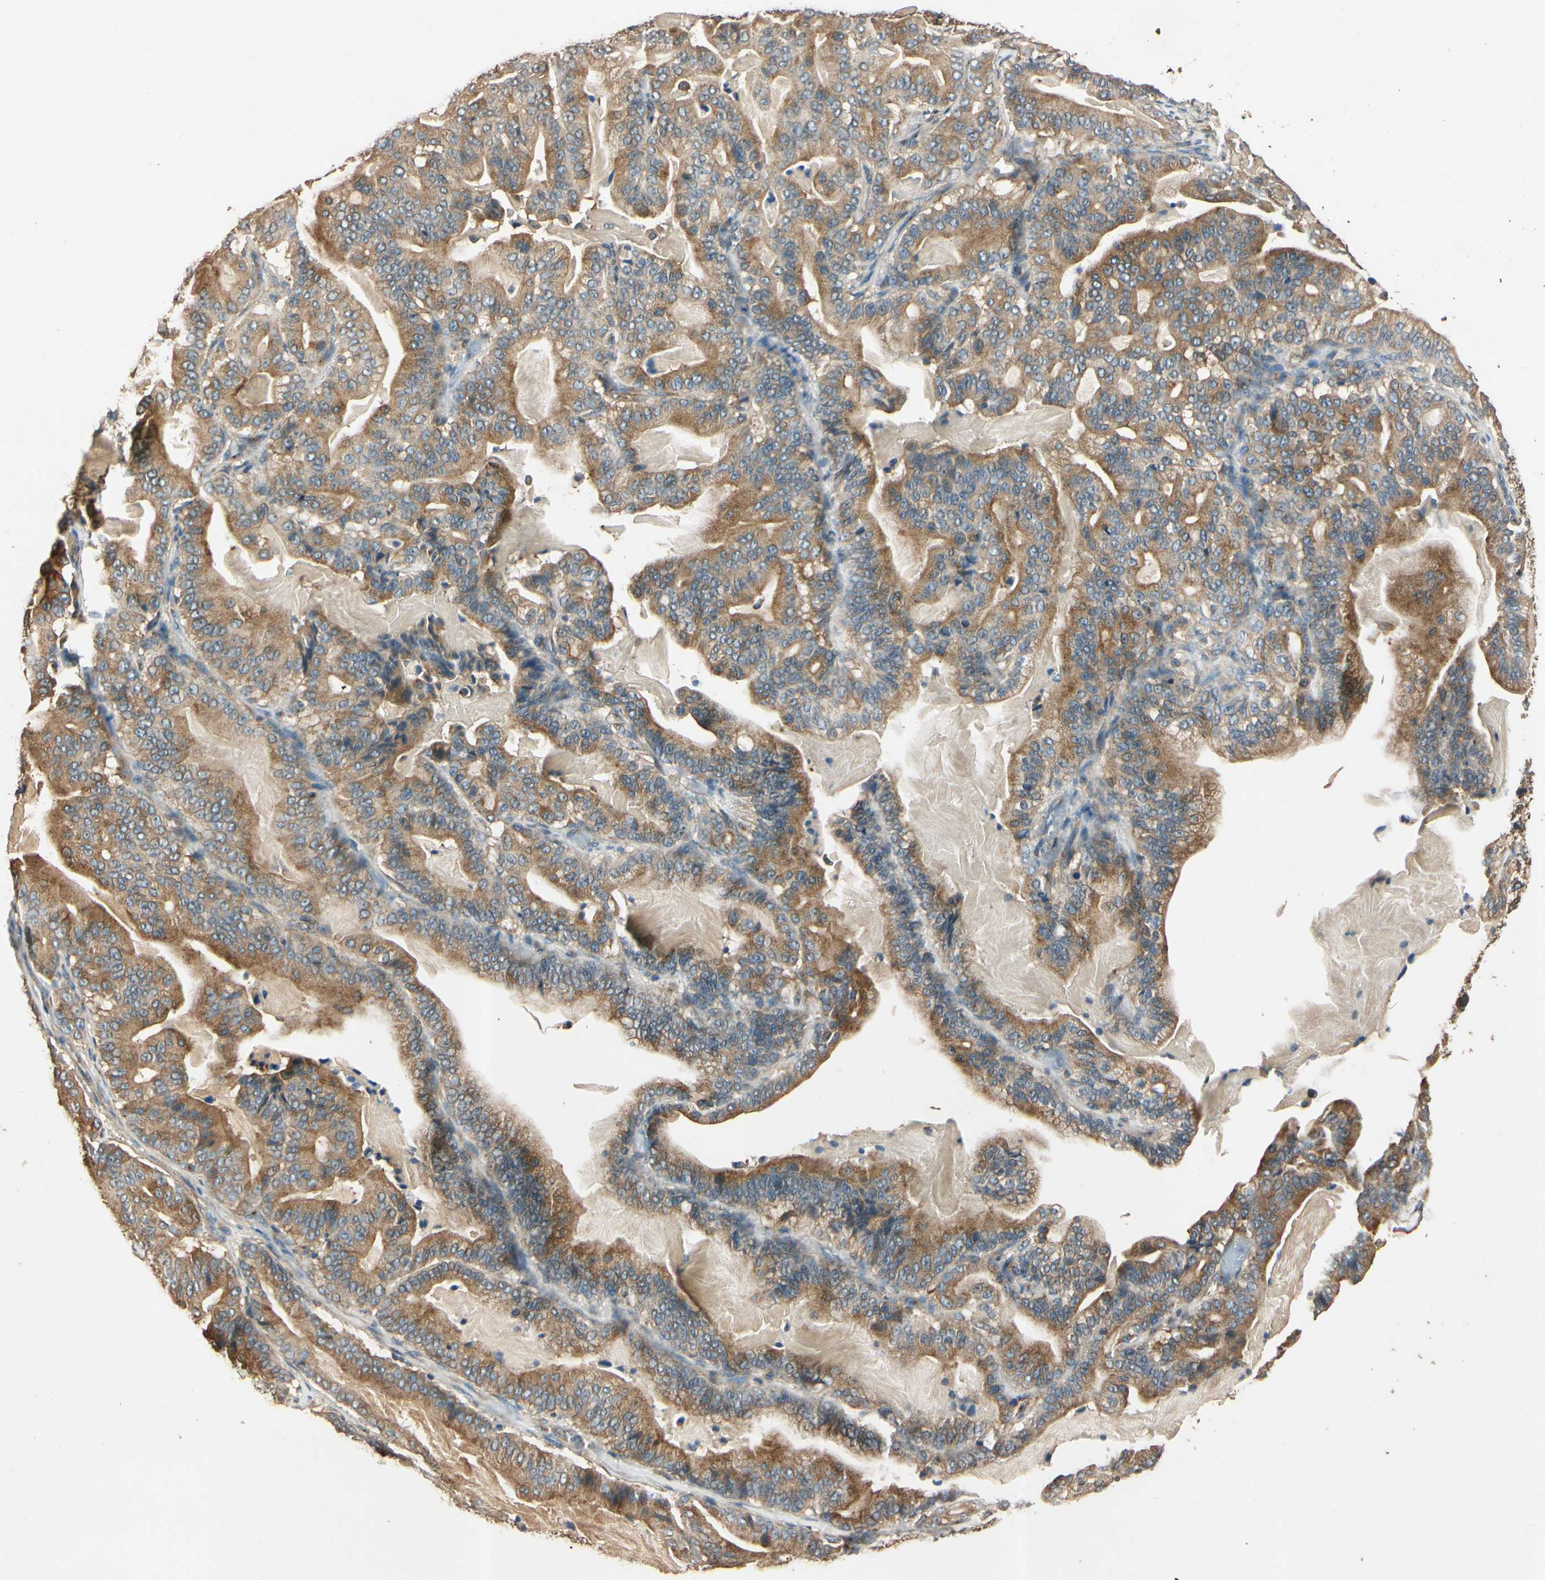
{"staining": {"intensity": "moderate", "quantity": ">75%", "location": "cytoplasmic/membranous"}, "tissue": "pancreatic cancer", "cell_type": "Tumor cells", "image_type": "cancer", "snomed": [{"axis": "morphology", "description": "Adenocarcinoma, NOS"}, {"axis": "topography", "description": "Pancreas"}], "caption": "Pancreatic cancer stained with DAB immunohistochemistry (IHC) exhibits medium levels of moderate cytoplasmic/membranous positivity in about >75% of tumor cells.", "gene": "AKAP9", "patient": {"sex": "male", "age": 63}}